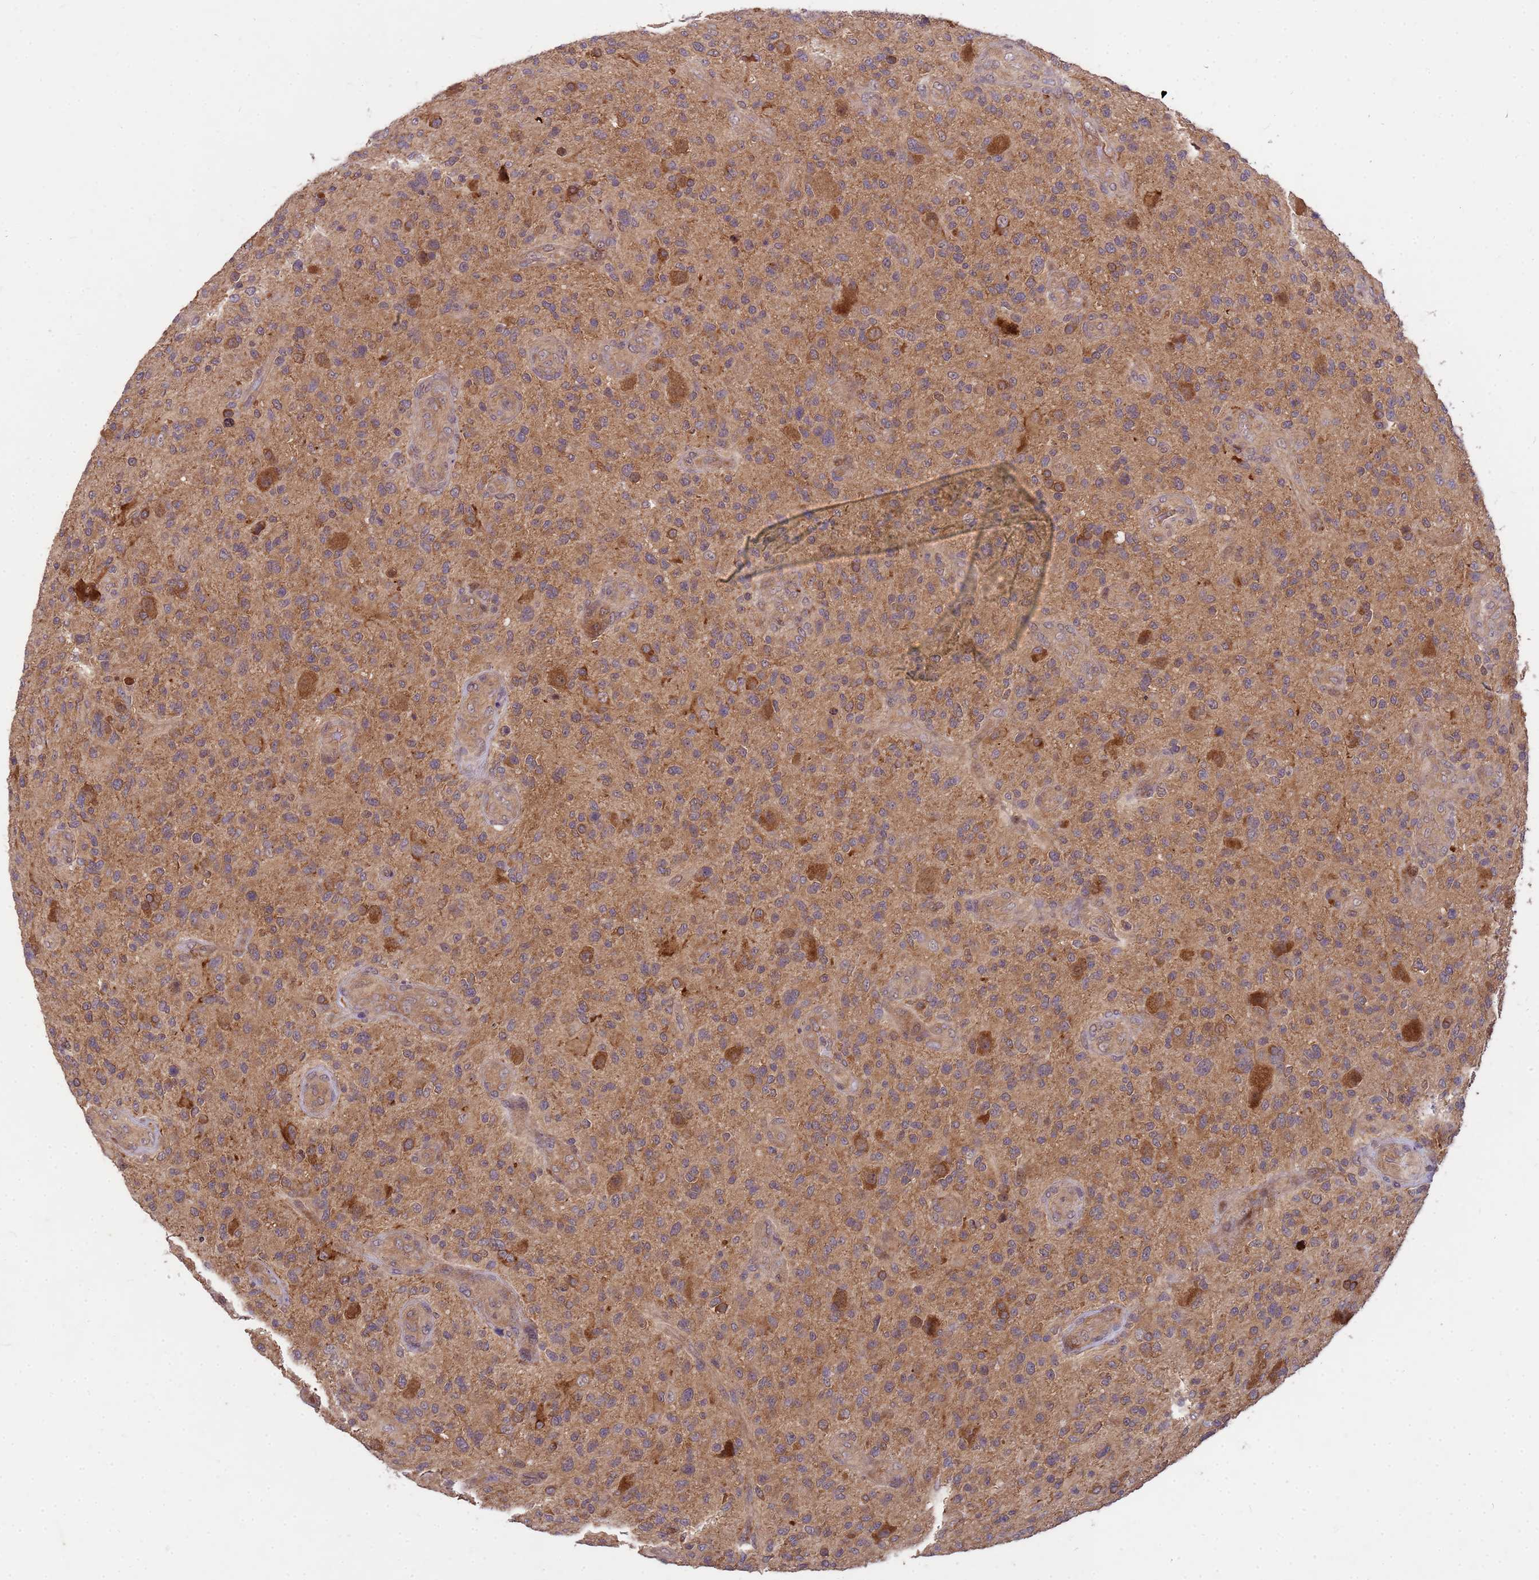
{"staining": {"intensity": "moderate", "quantity": ">75%", "location": "cytoplasmic/membranous"}, "tissue": "glioma", "cell_type": "Tumor cells", "image_type": "cancer", "snomed": [{"axis": "morphology", "description": "Glioma, malignant, High grade"}, {"axis": "topography", "description": "Brain"}], "caption": "An image showing moderate cytoplasmic/membranous staining in about >75% of tumor cells in high-grade glioma (malignant), as visualized by brown immunohistochemical staining.", "gene": "PPP2CB", "patient": {"sex": "male", "age": 47}}